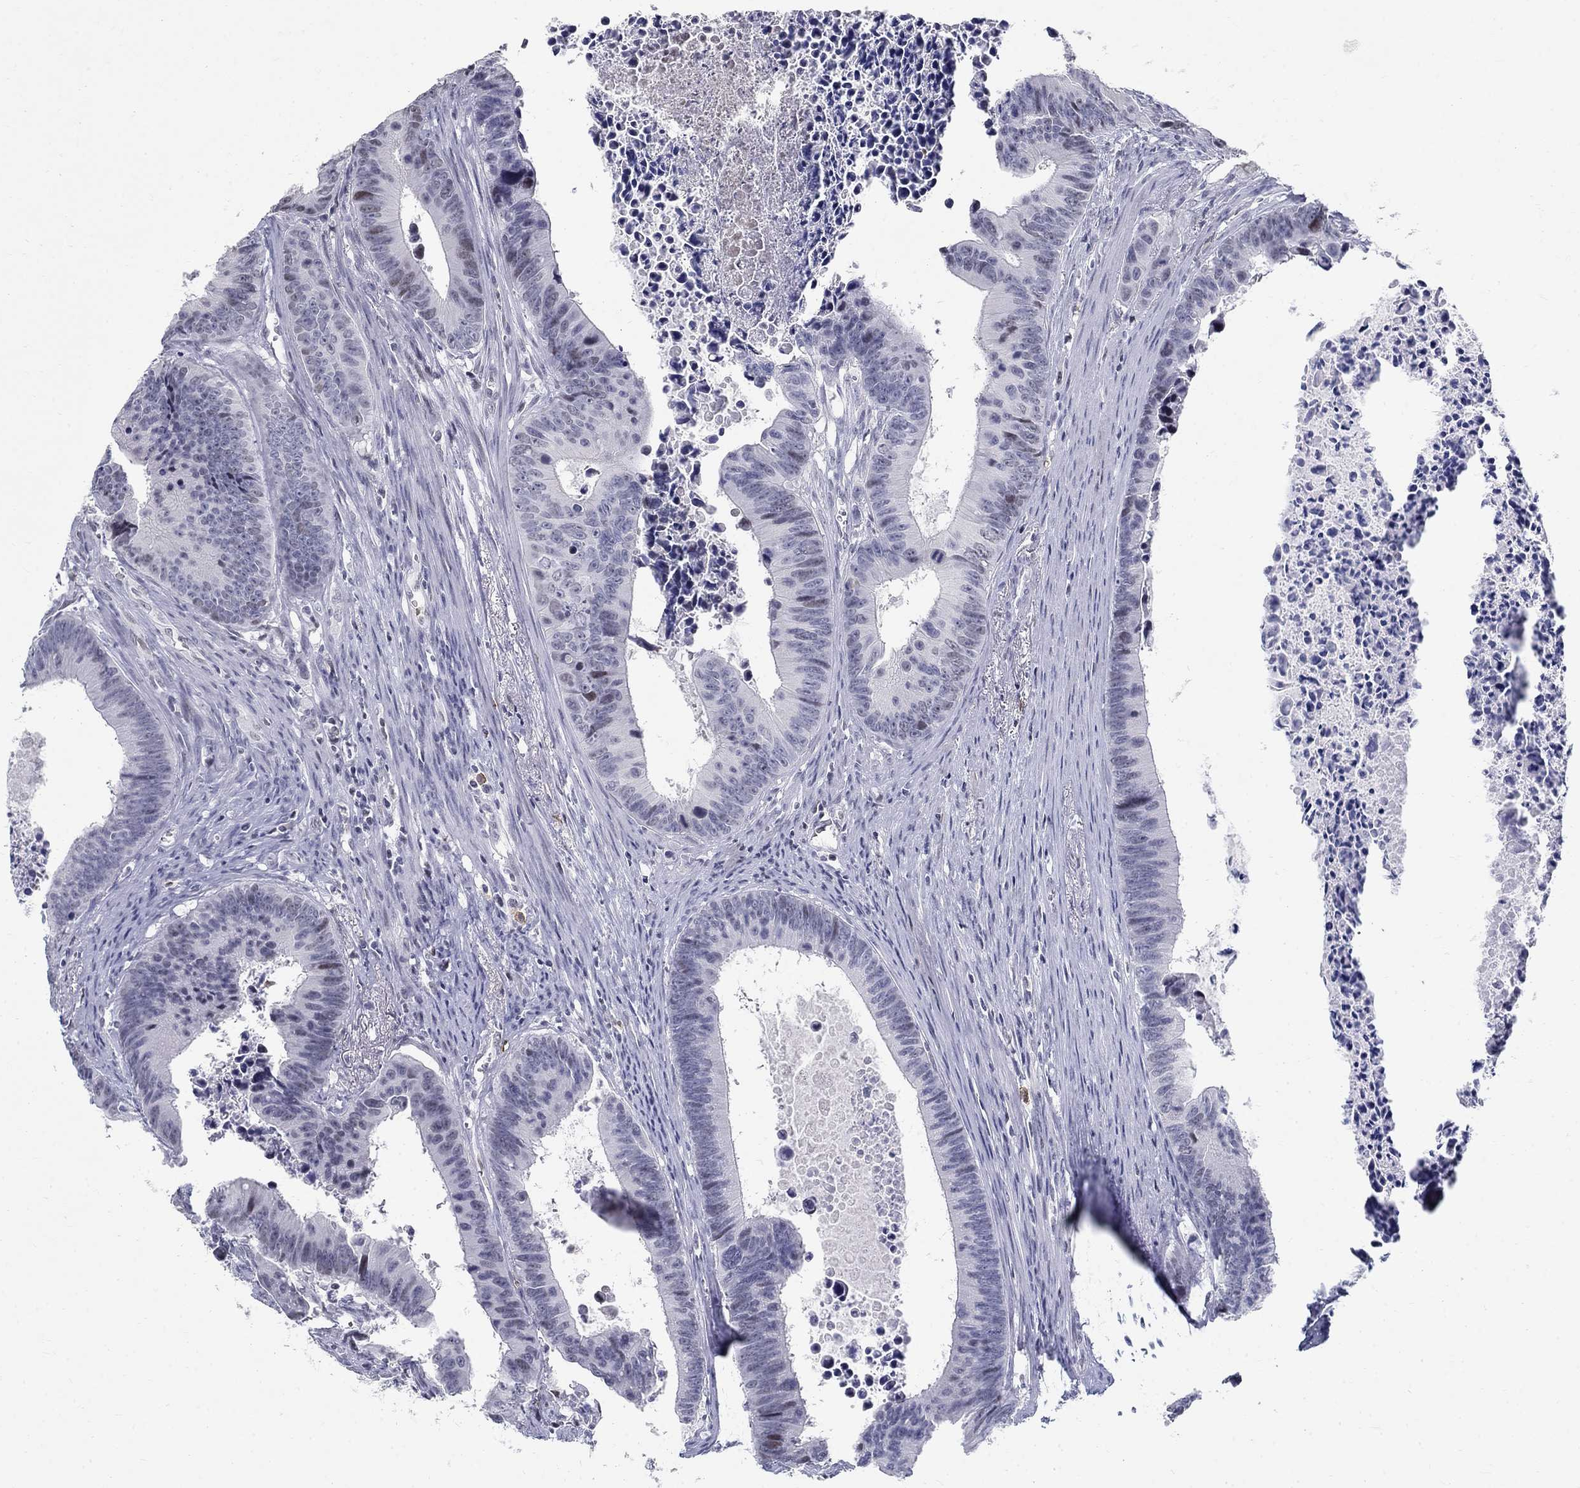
{"staining": {"intensity": "negative", "quantity": "none", "location": "none"}, "tissue": "colorectal cancer", "cell_type": "Tumor cells", "image_type": "cancer", "snomed": [{"axis": "morphology", "description": "Adenocarcinoma, NOS"}, {"axis": "topography", "description": "Colon"}], "caption": "Colorectal cancer (adenocarcinoma) was stained to show a protein in brown. There is no significant positivity in tumor cells.", "gene": "BHLHE22", "patient": {"sex": "female", "age": 87}}